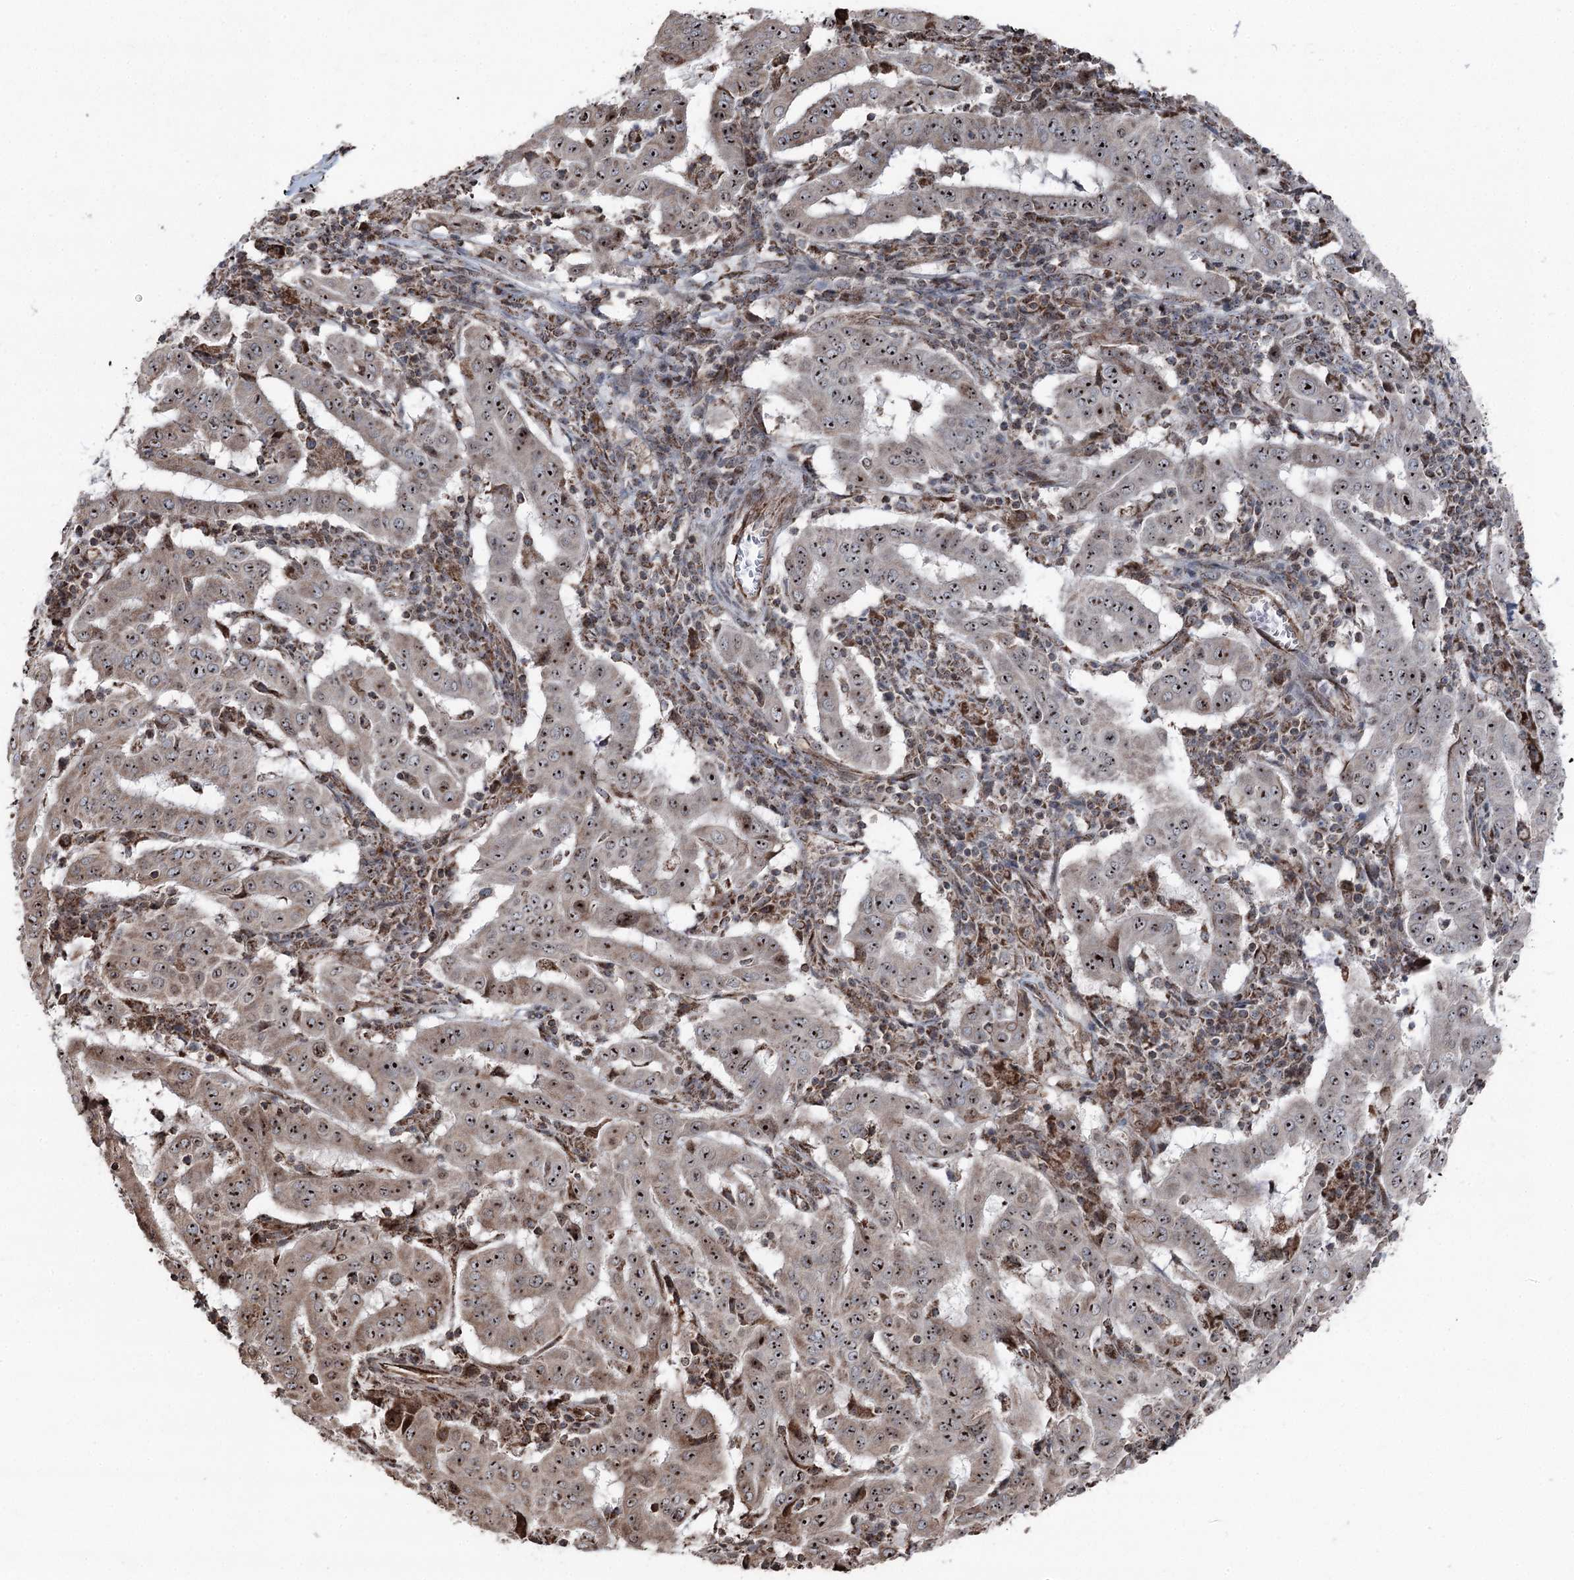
{"staining": {"intensity": "strong", "quantity": ">75%", "location": "nuclear"}, "tissue": "pancreatic cancer", "cell_type": "Tumor cells", "image_type": "cancer", "snomed": [{"axis": "morphology", "description": "Adenocarcinoma, NOS"}, {"axis": "topography", "description": "Pancreas"}], "caption": "This histopathology image reveals immunohistochemistry staining of pancreatic cancer (adenocarcinoma), with high strong nuclear staining in approximately >75% of tumor cells.", "gene": "STEEP1", "patient": {"sex": "male", "age": 63}}